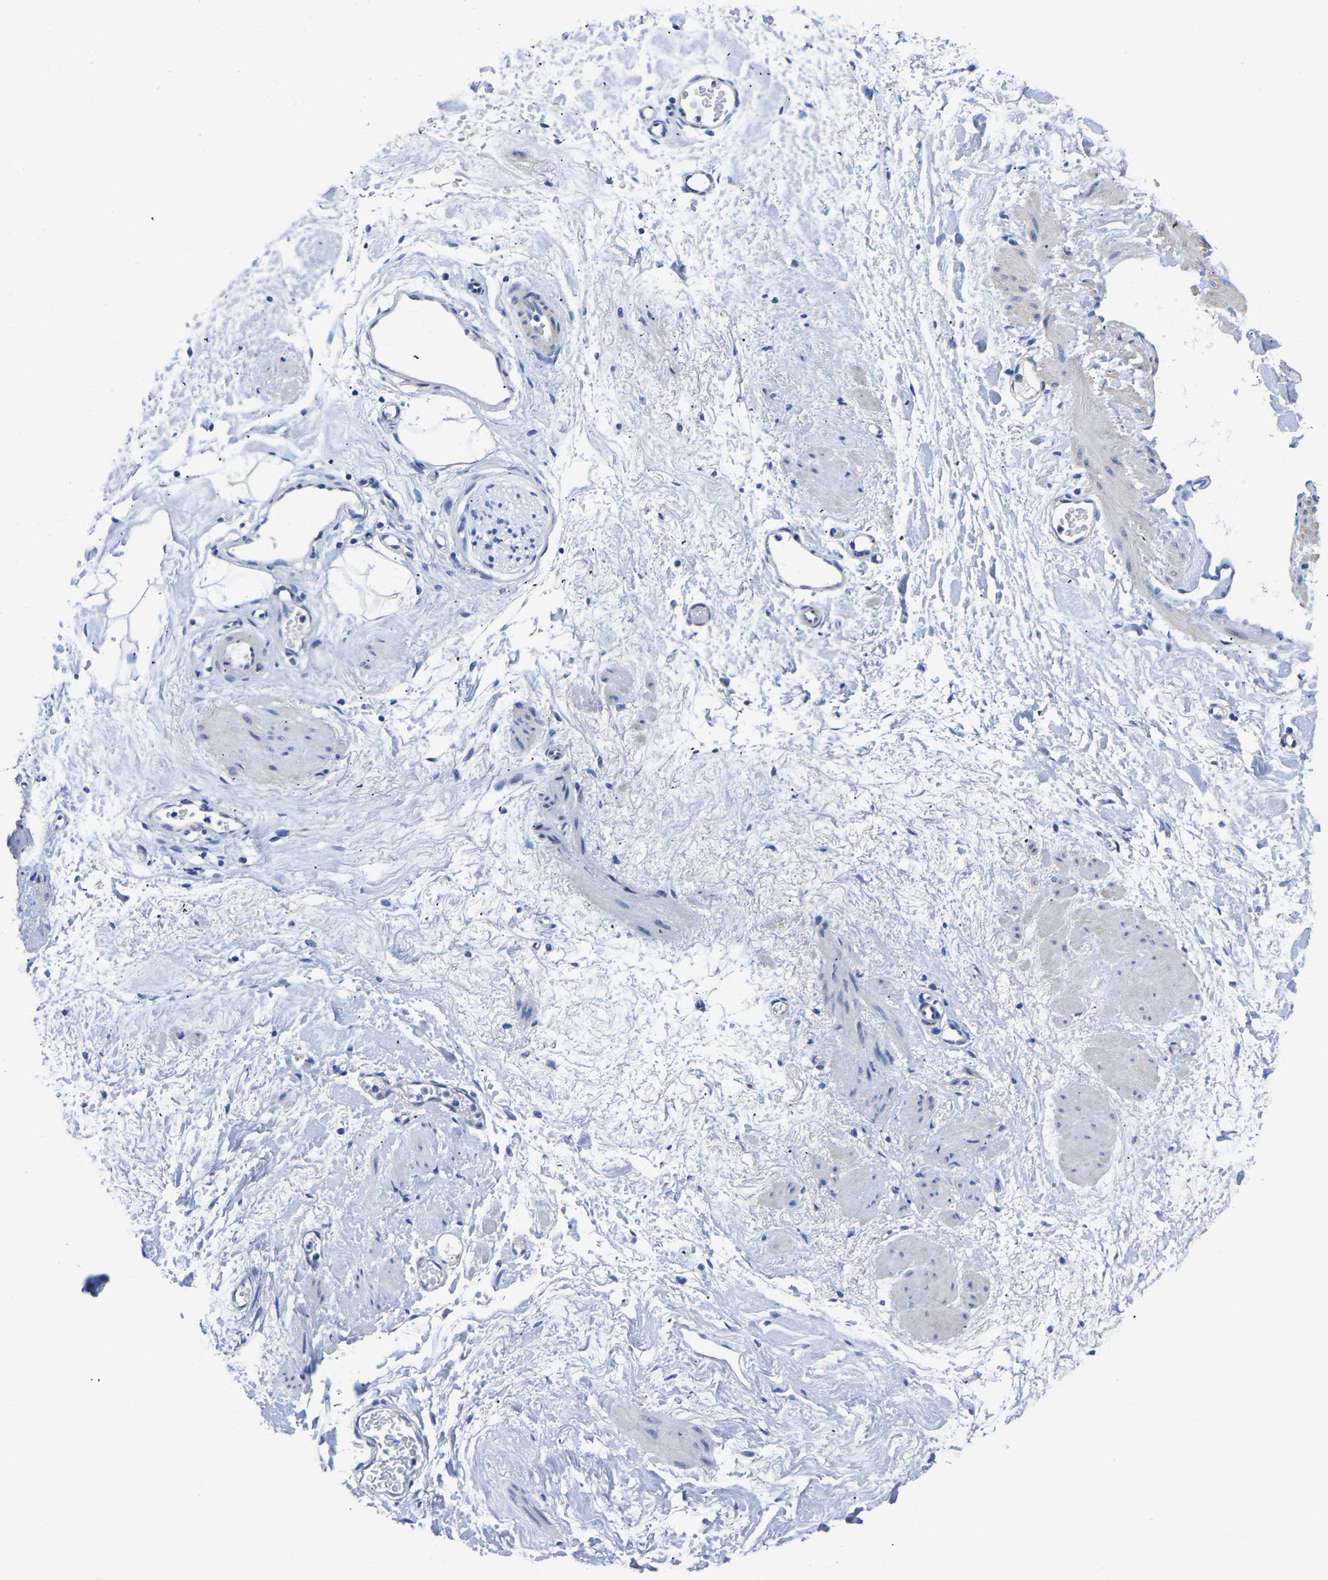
{"staining": {"intensity": "negative", "quantity": "none", "location": "none"}, "tissue": "adipose tissue", "cell_type": "Adipocytes", "image_type": "normal", "snomed": [{"axis": "morphology", "description": "Normal tissue, NOS"}, {"axis": "topography", "description": "Soft tissue"}], "caption": "Immunohistochemistry (IHC) micrograph of normal adipose tissue: adipose tissue stained with DAB reveals no significant protein staining in adipocytes.", "gene": "UPK3A", "patient": {"sex": "male", "age": 72}}